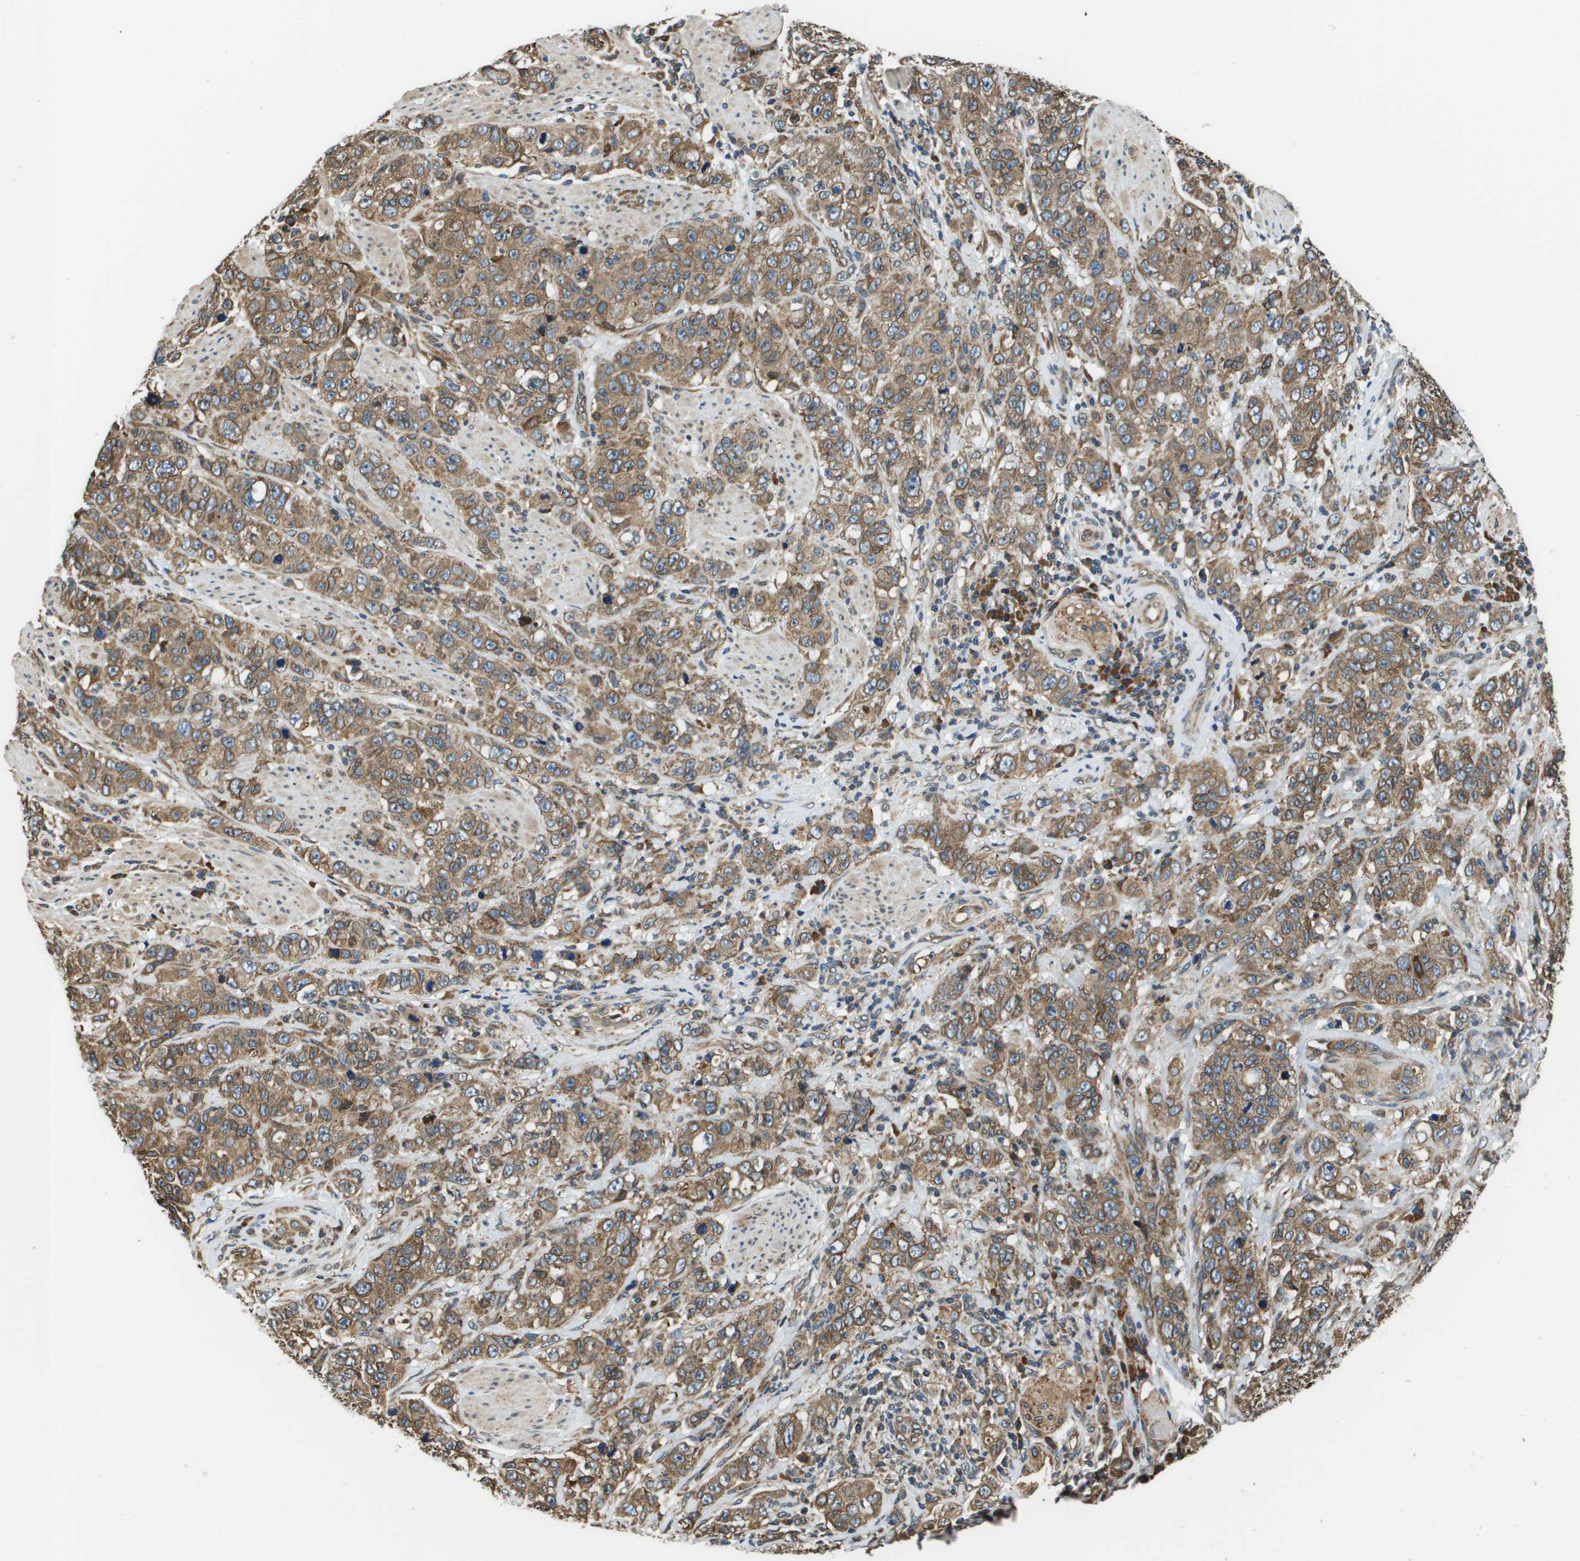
{"staining": {"intensity": "moderate", "quantity": ">75%", "location": "cytoplasmic/membranous"}, "tissue": "stomach cancer", "cell_type": "Tumor cells", "image_type": "cancer", "snomed": [{"axis": "morphology", "description": "Adenocarcinoma, NOS"}, {"axis": "topography", "description": "Stomach"}], "caption": "High-magnification brightfield microscopy of stomach adenocarcinoma stained with DAB (3,3'-diaminobenzidine) (brown) and counterstained with hematoxylin (blue). tumor cells exhibit moderate cytoplasmic/membranous expression is appreciated in approximately>75% of cells. (IHC, brightfield microscopy, high magnification).", "gene": "SEC62", "patient": {"sex": "male", "age": 48}}